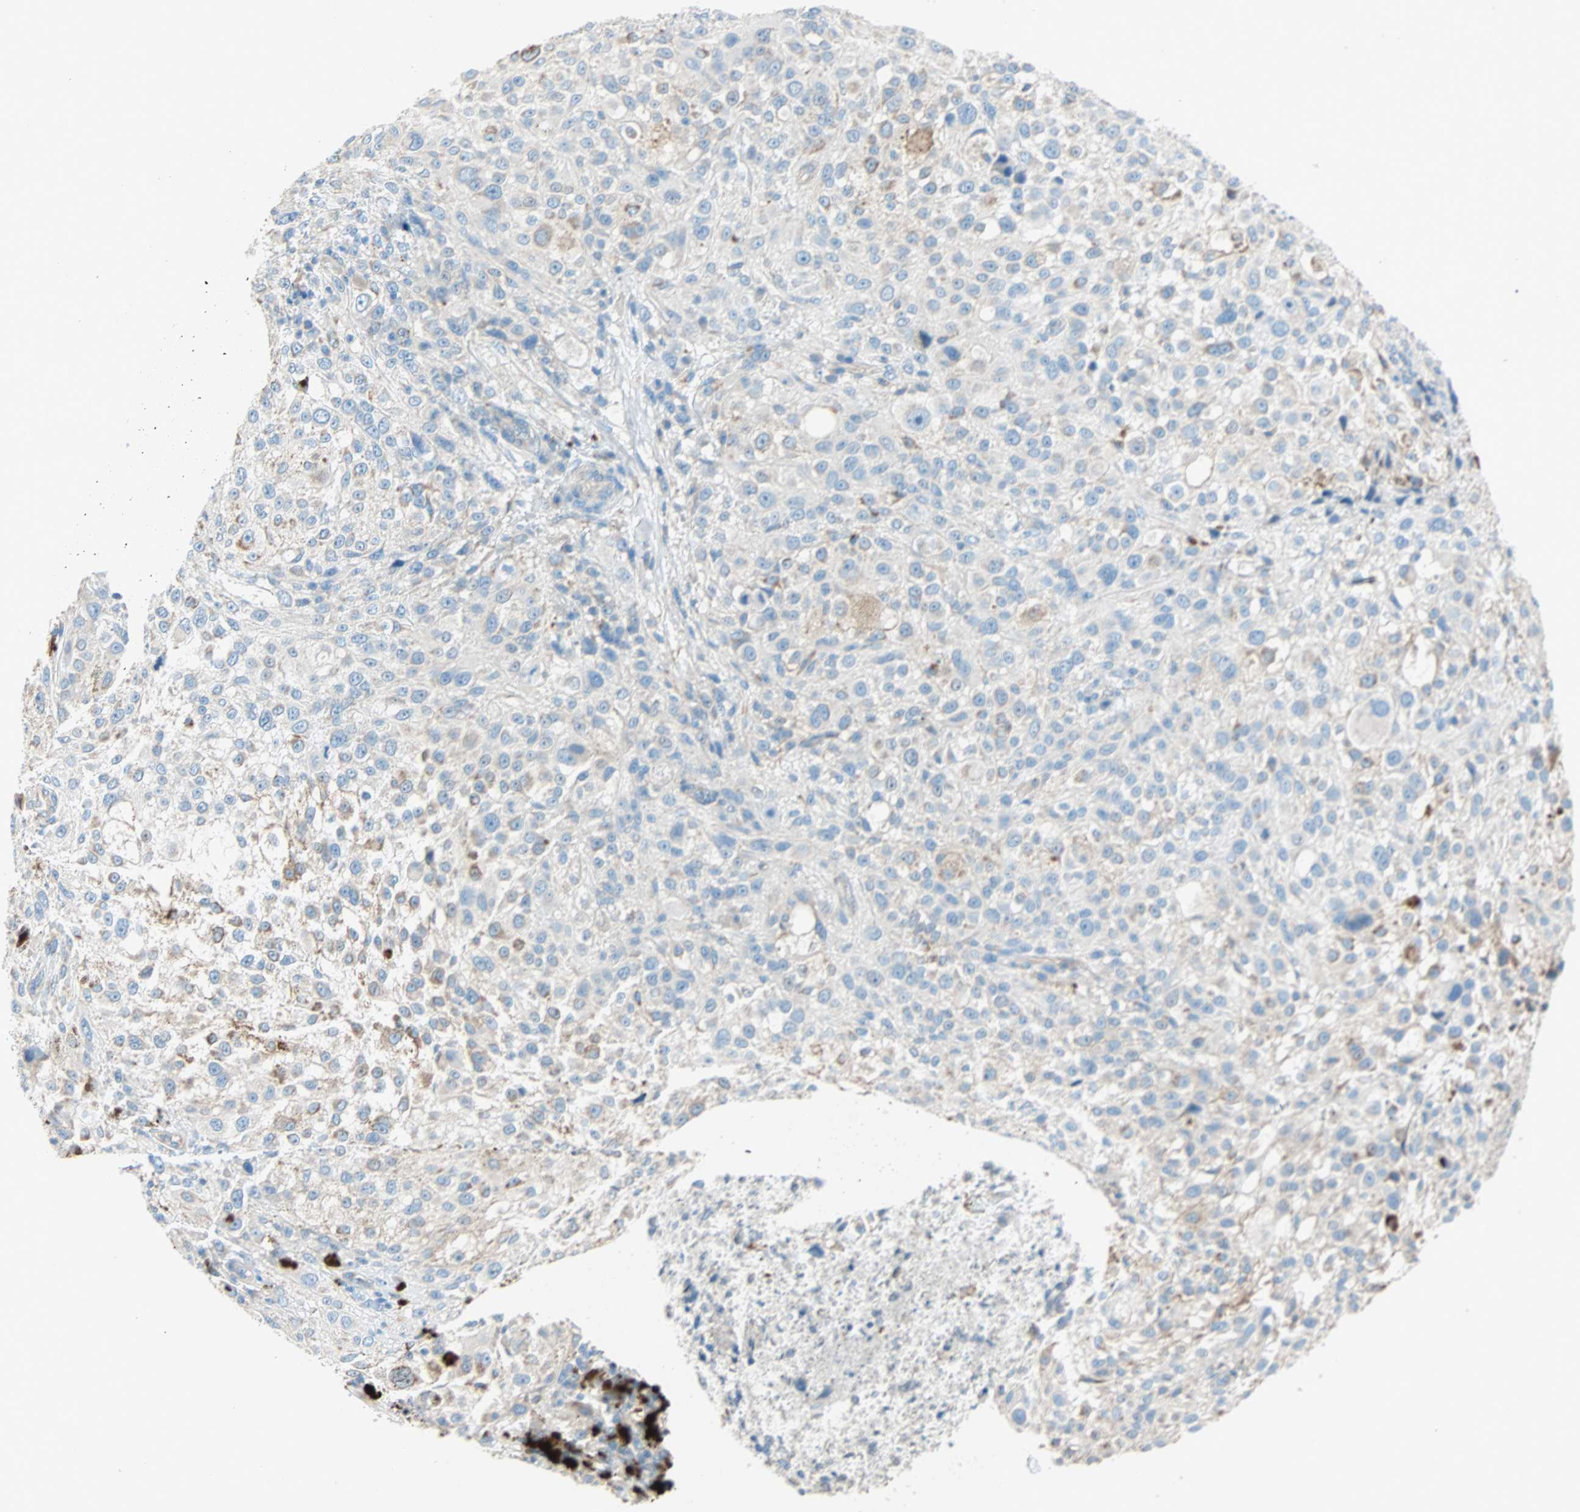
{"staining": {"intensity": "moderate", "quantity": "25%-75%", "location": "cytoplasmic/membranous"}, "tissue": "melanoma", "cell_type": "Tumor cells", "image_type": "cancer", "snomed": [{"axis": "morphology", "description": "Necrosis, NOS"}, {"axis": "morphology", "description": "Malignant melanoma, NOS"}, {"axis": "topography", "description": "Skin"}], "caption": "Protein staining of malignant melanoma tissue exhibits moderate cytoplasmic/membranous positivity in about 25%-75% of tumor cells.", "gene": "LY6G6F", "patient": {"sex": "female", "age": 87}}